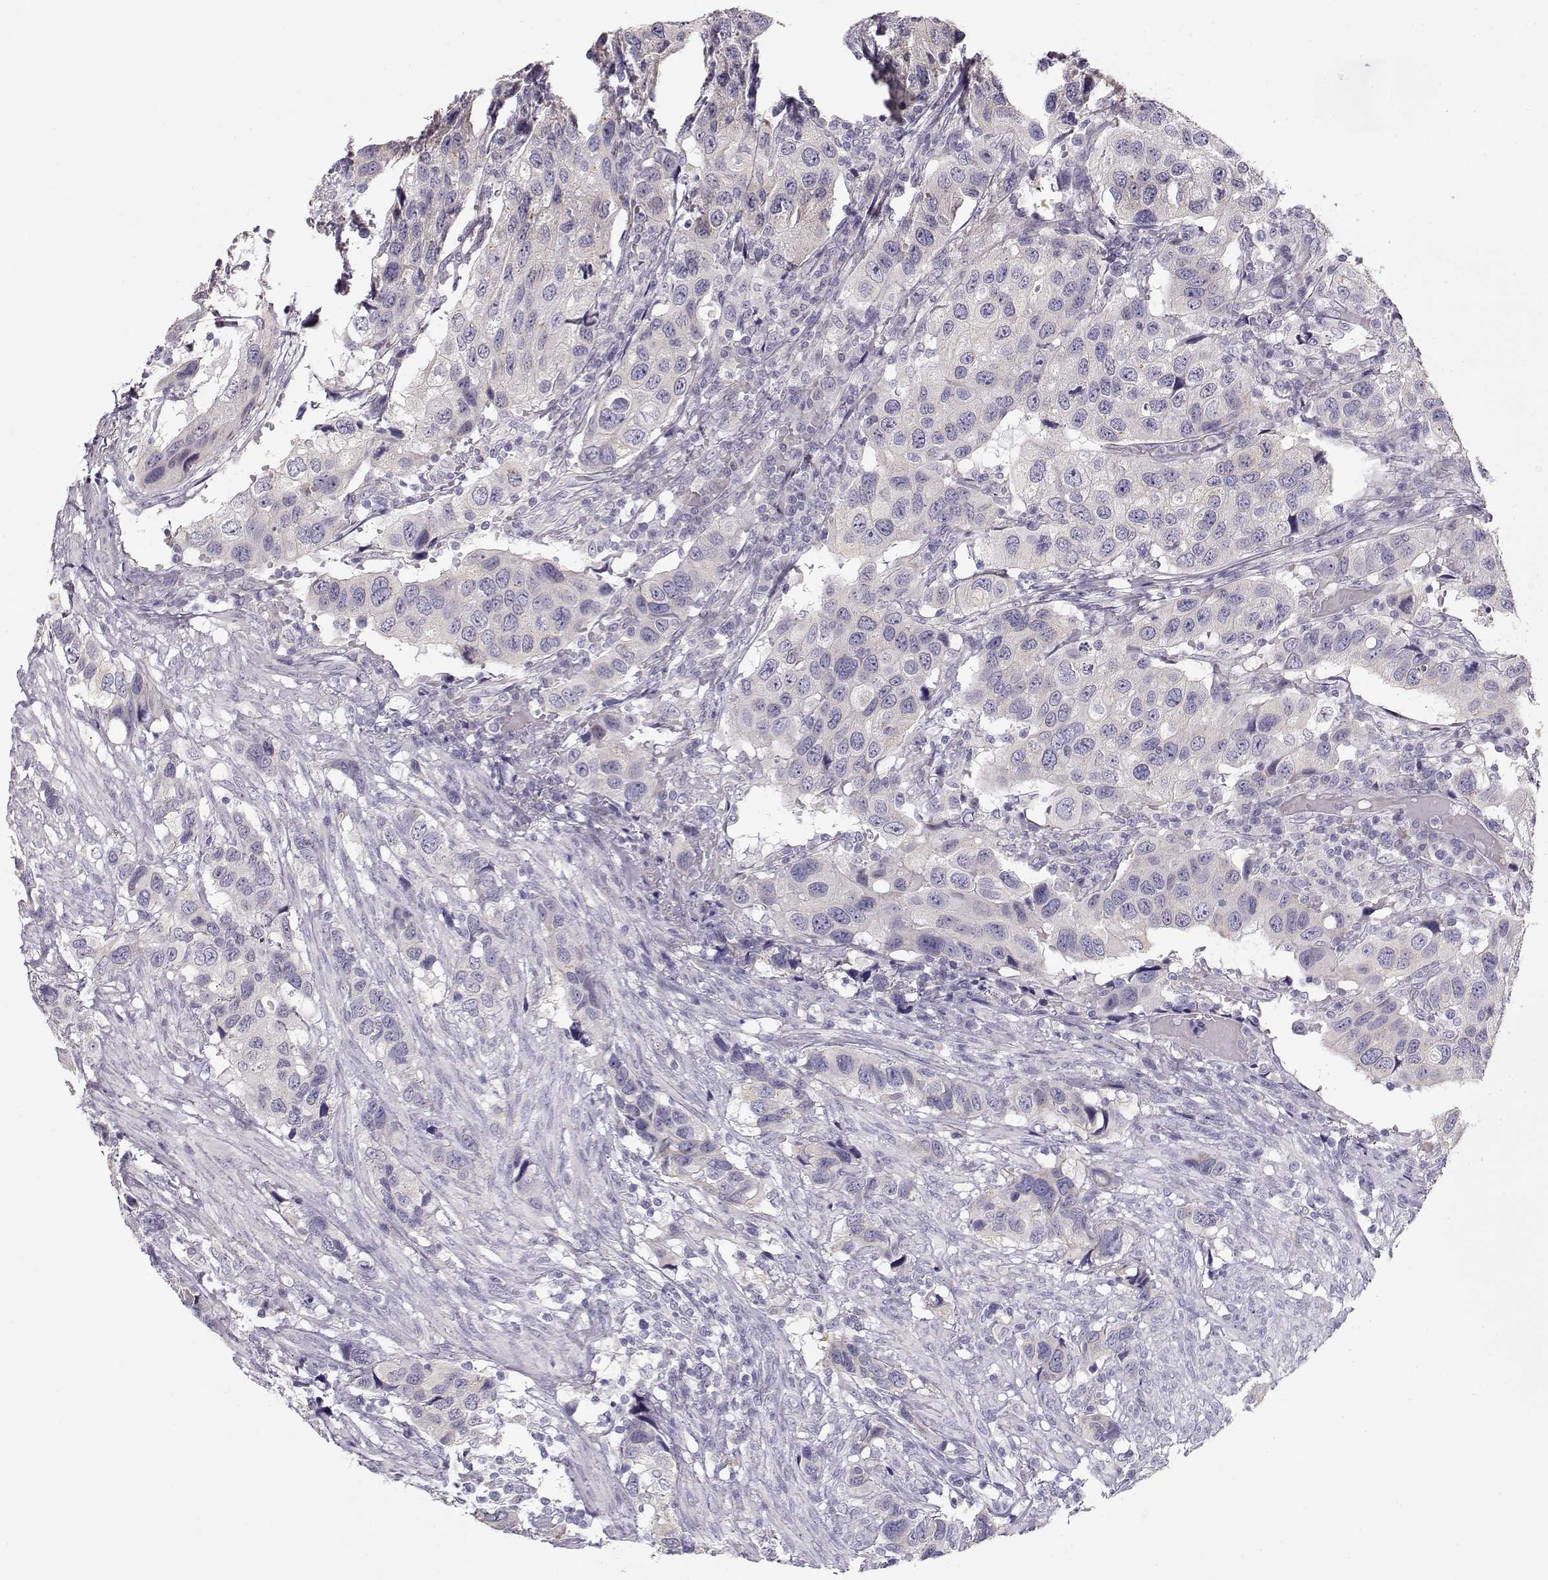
{"staining": {"intensity": "negative", "quantity": "none", "location": "none"}, "tissue": "urothelial cancer", "cell_type": "Tumor cells", "image_type": "cancer", "snomed": [{"axis": "morphology", "description": "Urothelial carcinoma, High grade"}, {"axis": "topography", "description": "Urinary bladder"}], "caption": "A high-resolution photomicrograph shows IHC staining of urothelial carcinoma (high-grade), which exhibits no significant expression in tumor cells. The staining was performed using DAB to visualize the protein expression in brown, while the nuclei were stained in blue with hematoxylin (Magnification: 20x).", "gene": "GLIPR1L2", "patient": {"sex": "male", "age": 79}}